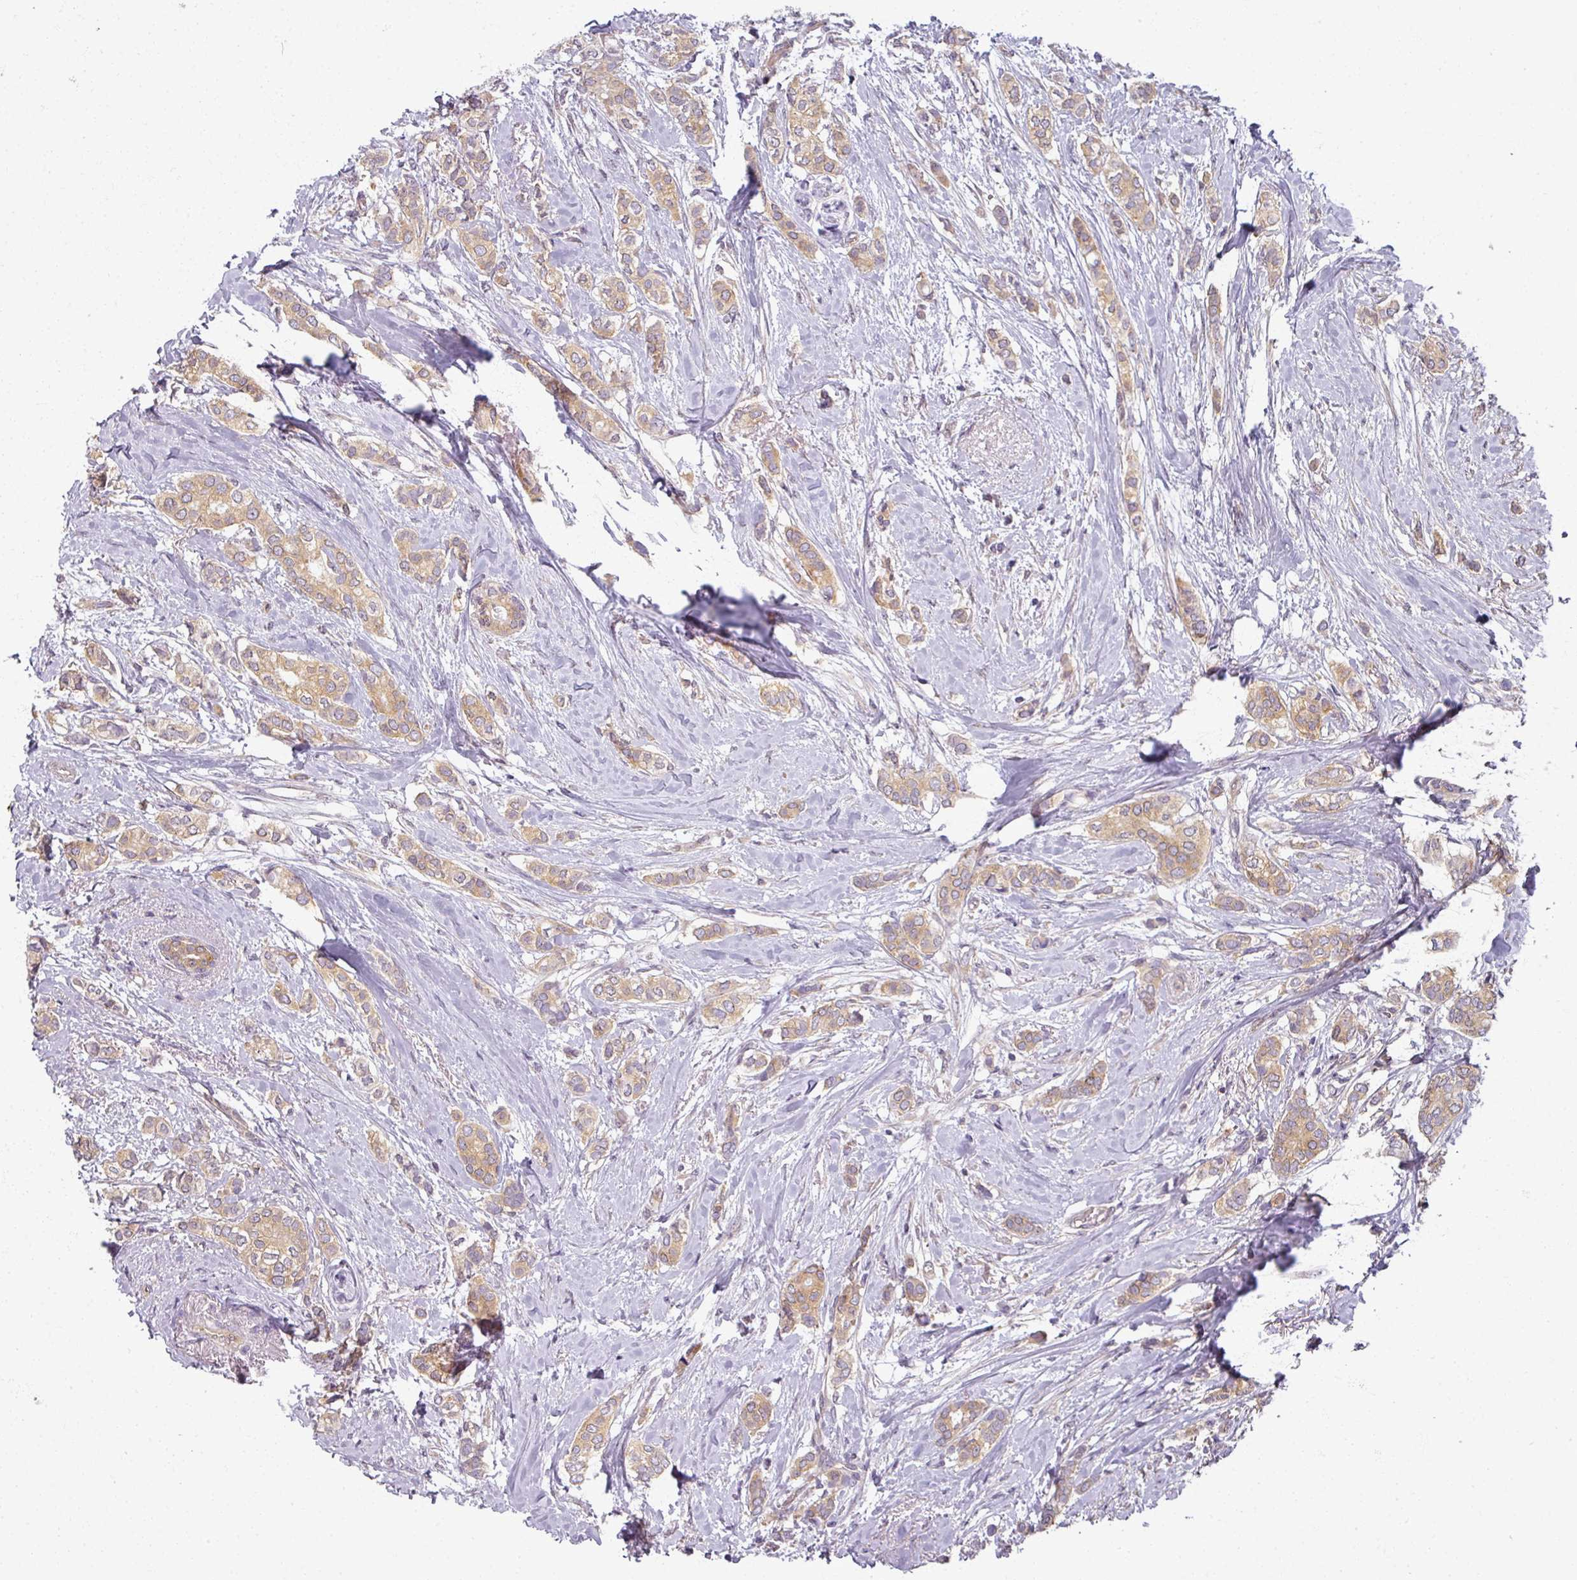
{"staining": {"intensity": "moderate", "quantity": ">75%", "location": "cytoplasmic/membranous"}, "tissue": "breast cancer", "cell_type": "Tumor cells", "image_type": "cancer", "snomed": [{"axis": "morphology", "description": "Duct carcinoma"}, {"axis": "topography", "description": "Breast"}], "caption": "Human breast cancer (invasive ductal carcinoma) stained with a brown dye exhibits moderate cytoplasmic/membranous positive expression in about >75% of tumor cells.", "gene": "AGPAT4", "patient": {"sex": "female", "age": 73}}